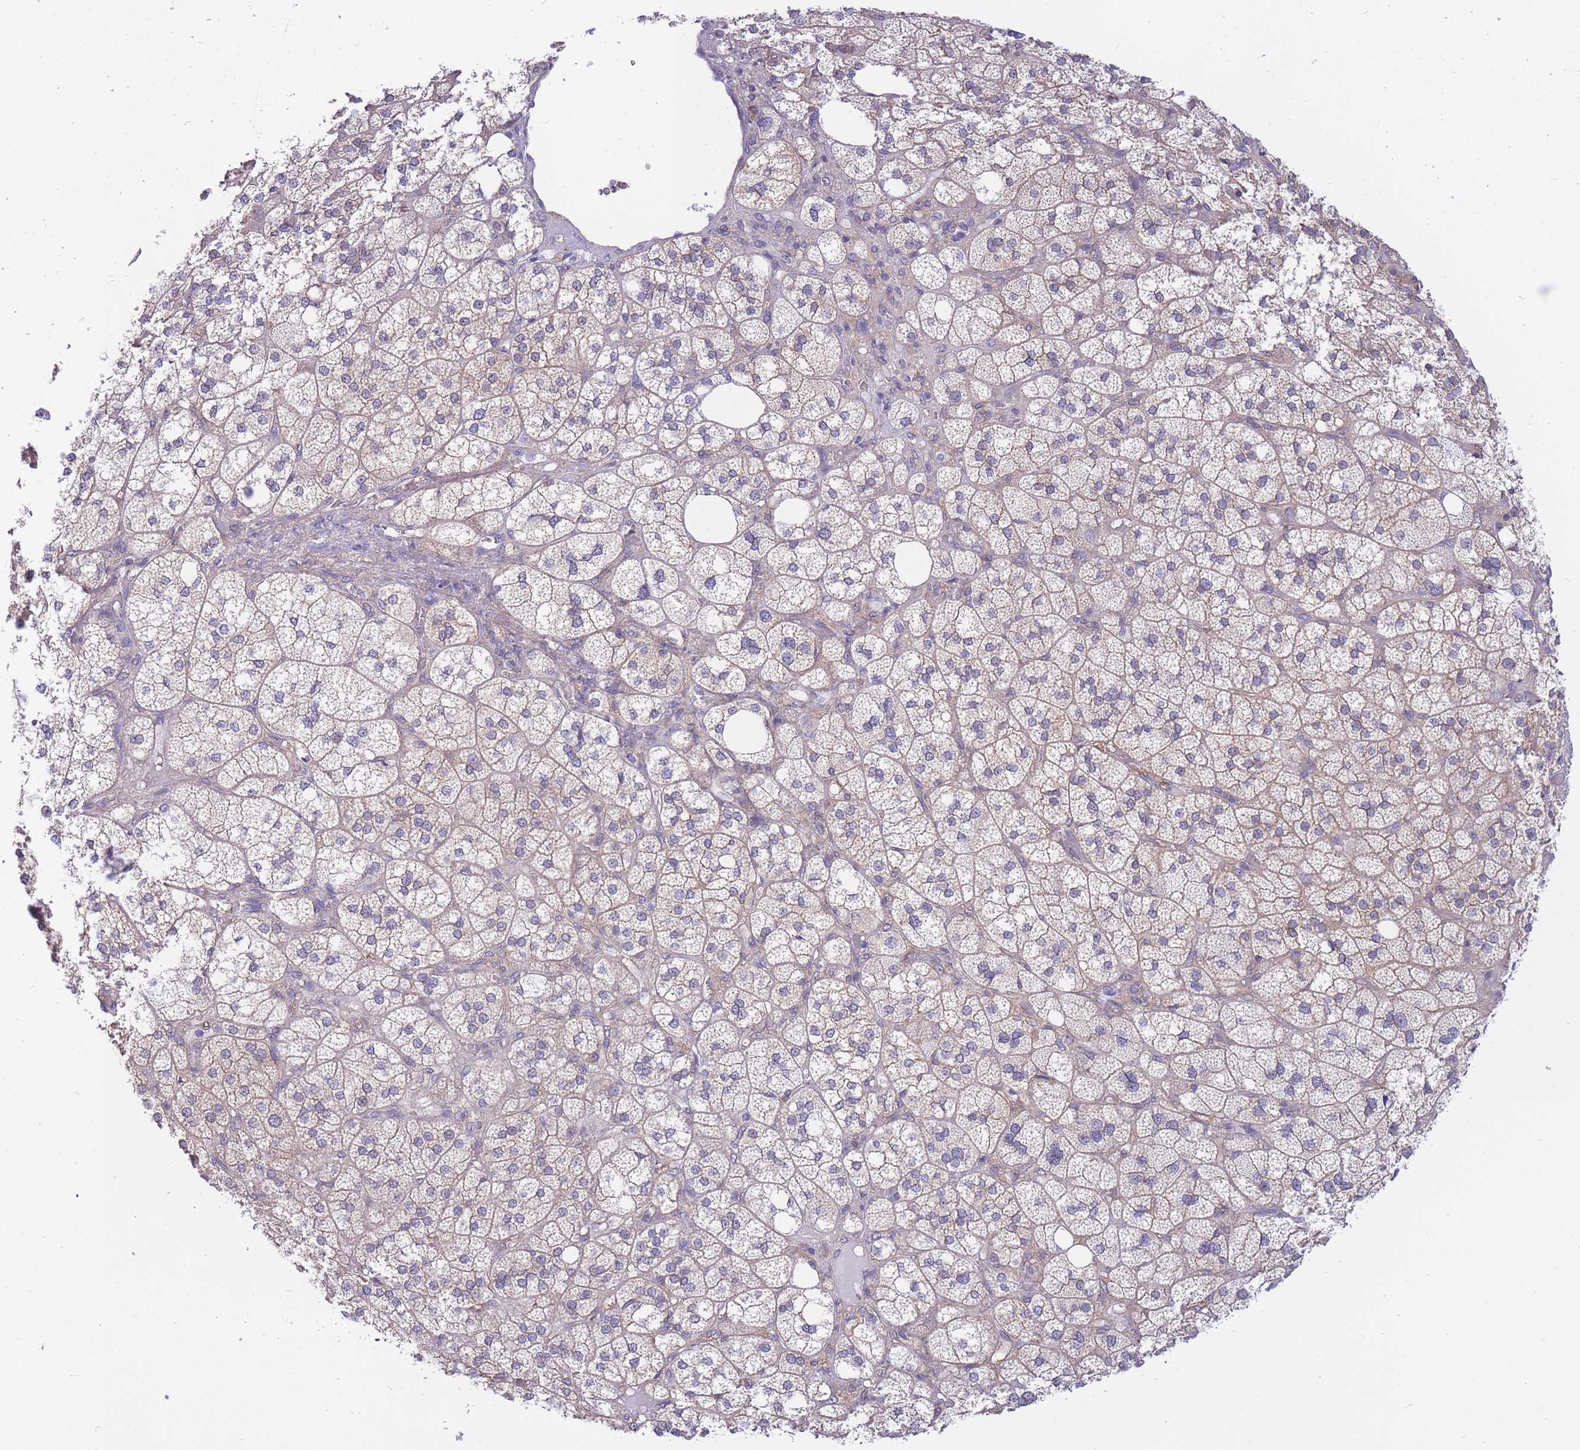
{"staining": {"intensity": "moderate", "quantity": "25%-75%", "location": "cytoplasmic/membranous"}, "tissue": "adrenal gland", "cell_type": "Glandular cells", "image_type": "normal", "snomed": [{"axis": "morphology", "description": "Normal tissue, NOS"}, {"axis": "topography", "description": "Adrenal gland"}], "caption": "Glandular cells show medium levels of moderate cytoplasmic/membranous positivity in approximately 25%-75% of cells in benign human adrenal gland.", "gene": "NAMPT", "patient": {"sex": "male", "age": 61}}